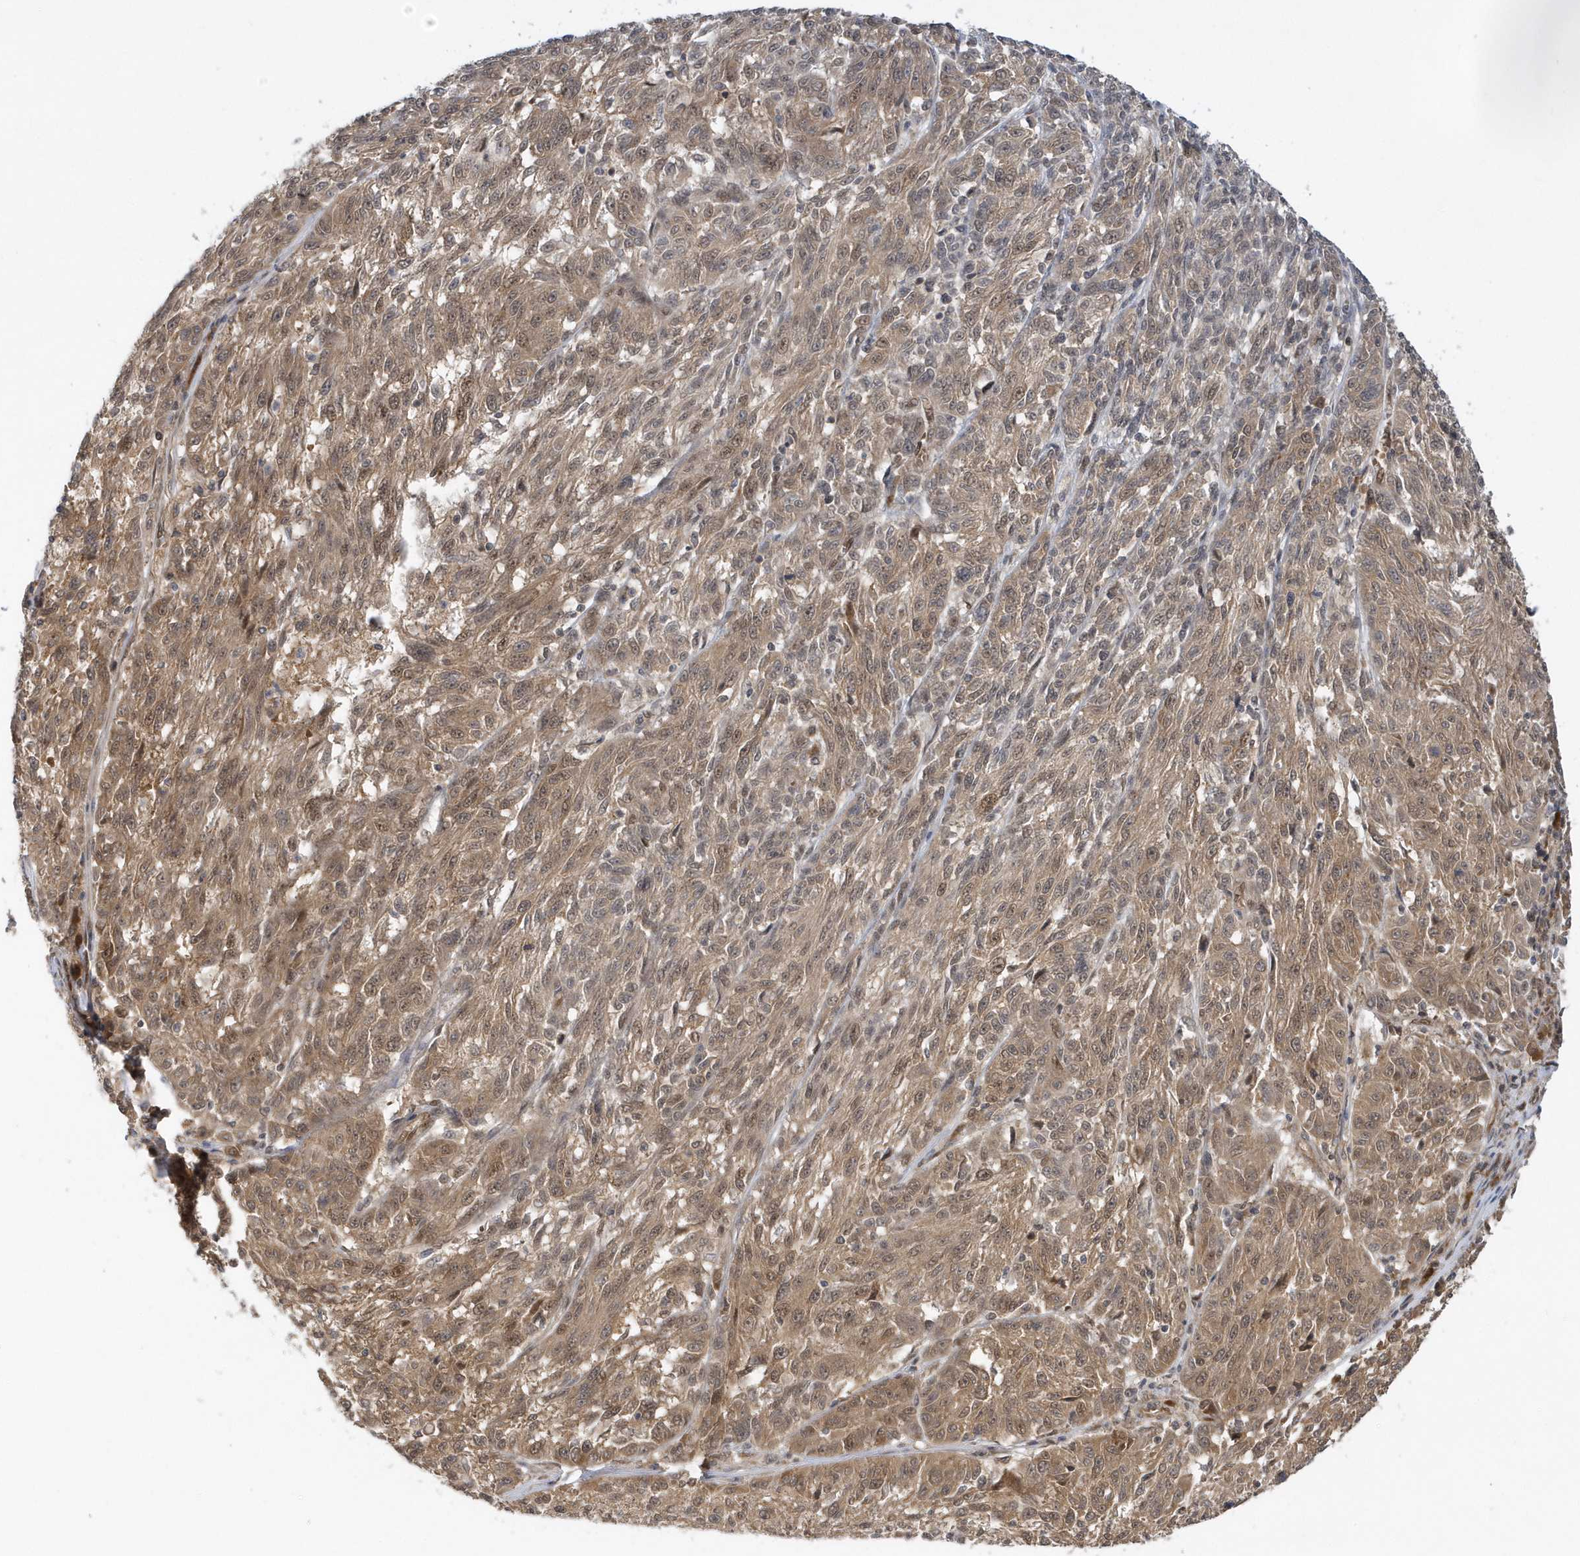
{"staining": {"intensity": "moderate", "quantity": ">75%", "location": "cytoplasmic/membranous,nuclear"}, "tissue": "melanoma", "cell_type": "Tumor cells", "image_type": "cancer", "snomed": [{"axis": "morphology", "description": "Malignant melanoma, NOS"}, {"axis": "topography", "description": "Skin"}], "caption": "Tumor cells demonstrate medium levels of moderate cytoplasmic/membranous and nuclear staining in approximately >75% of cells in human malignant melanoma. The staining was performed using DAB, with brown indicating positive protein expression. Nuclei are stained blue with hematoxylin.", "gene": "ATG4A", "patient": {"sex": "male", "age": 53}}